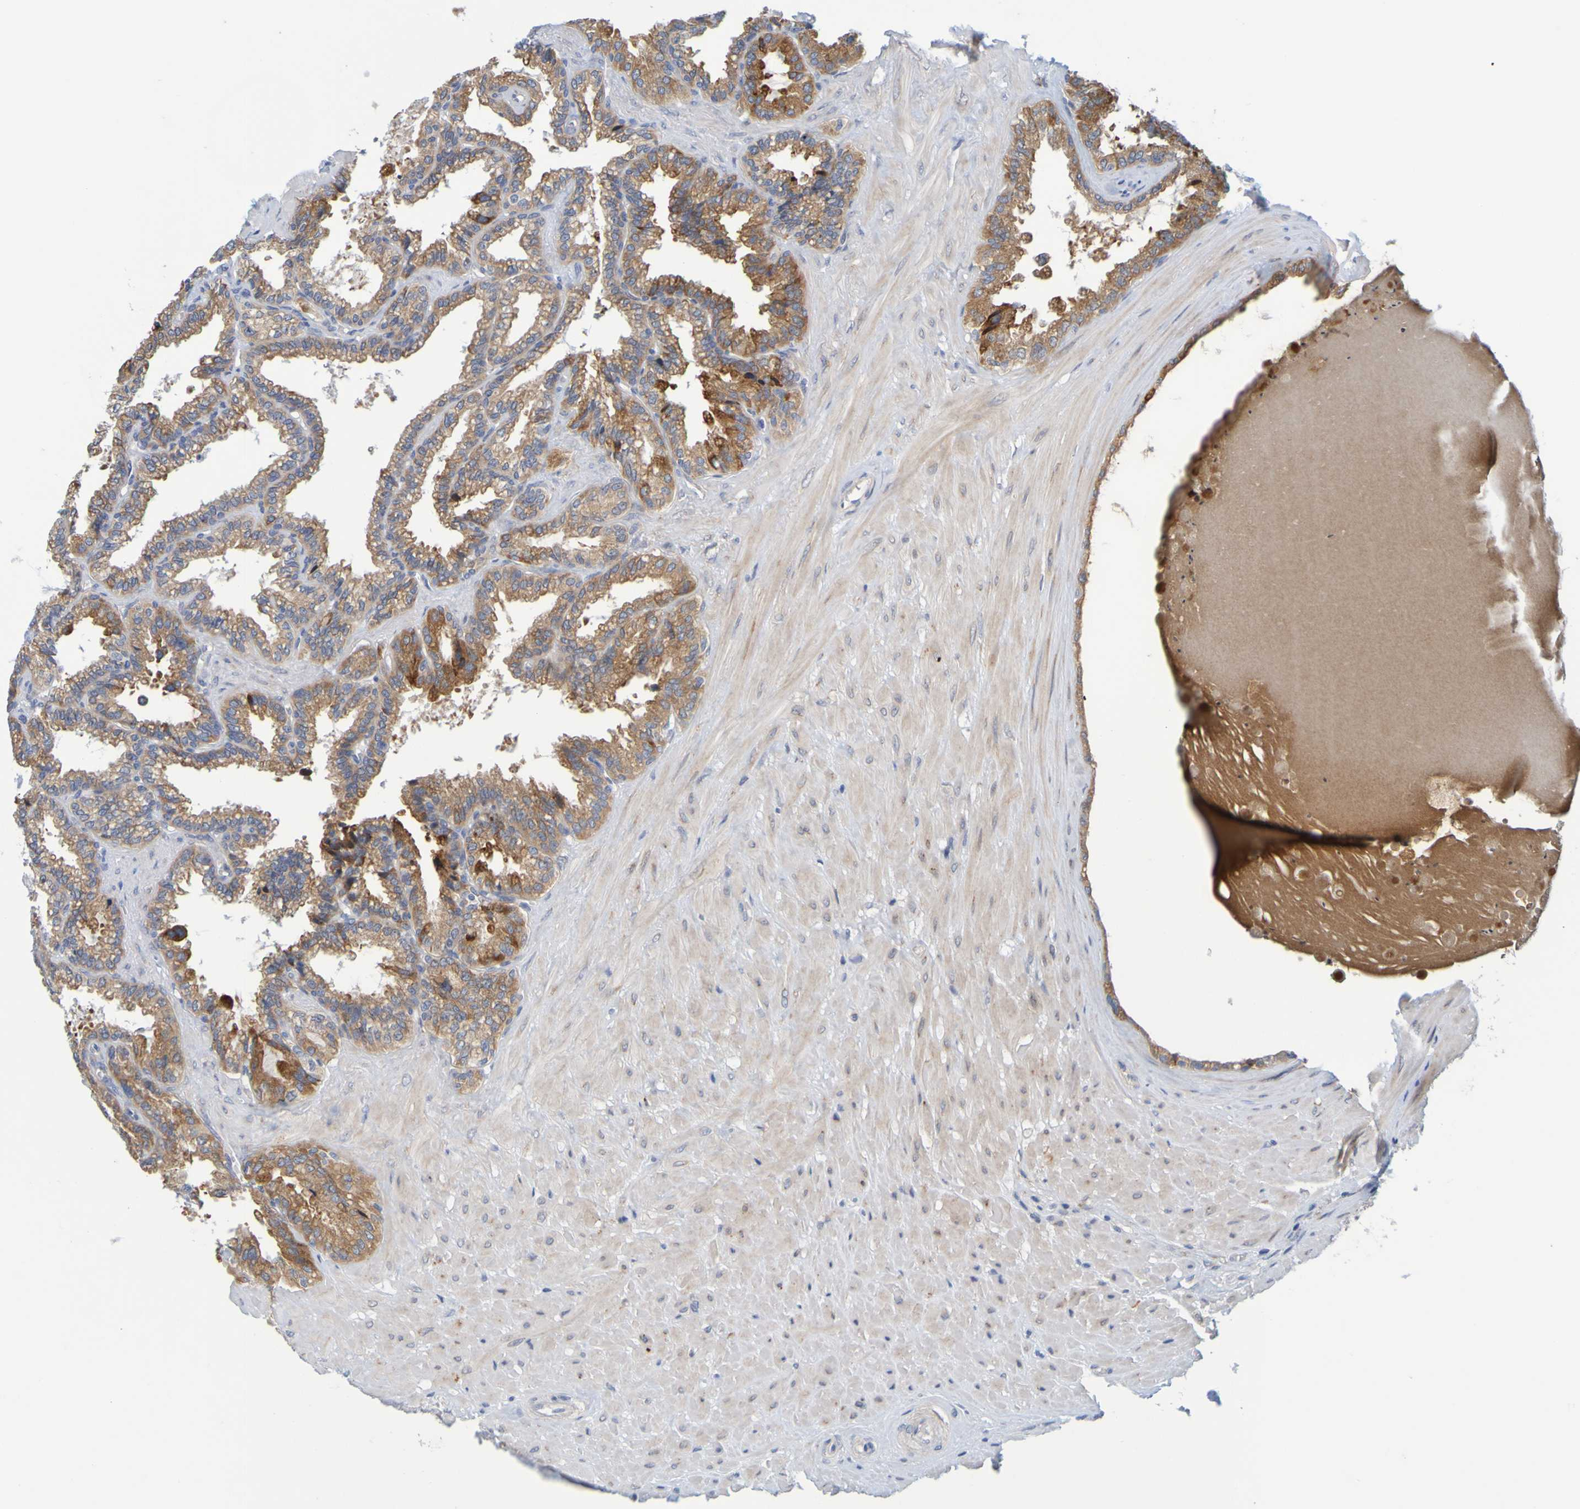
{"staining": {"intensity": "moderate", "quantity": ">75%", "location": "cytoplasmic/membranous"}, "tissue": "seminal vesicle", "cell_type": "Glandular cells", "image_type": "normal", "snomed": [{"axis": "morphology", "description": "Normal tissue, NOS"}, {"axis": "topography", "description": "Seminal veicle"}], "caption": "A micrograph of human seminal vesicle stained for a protein shows moderate cytoplasmic/membranous brown staining in glandular cells.", "gene": "SIL1", "patient": {"sex": "male", "age": 46}}